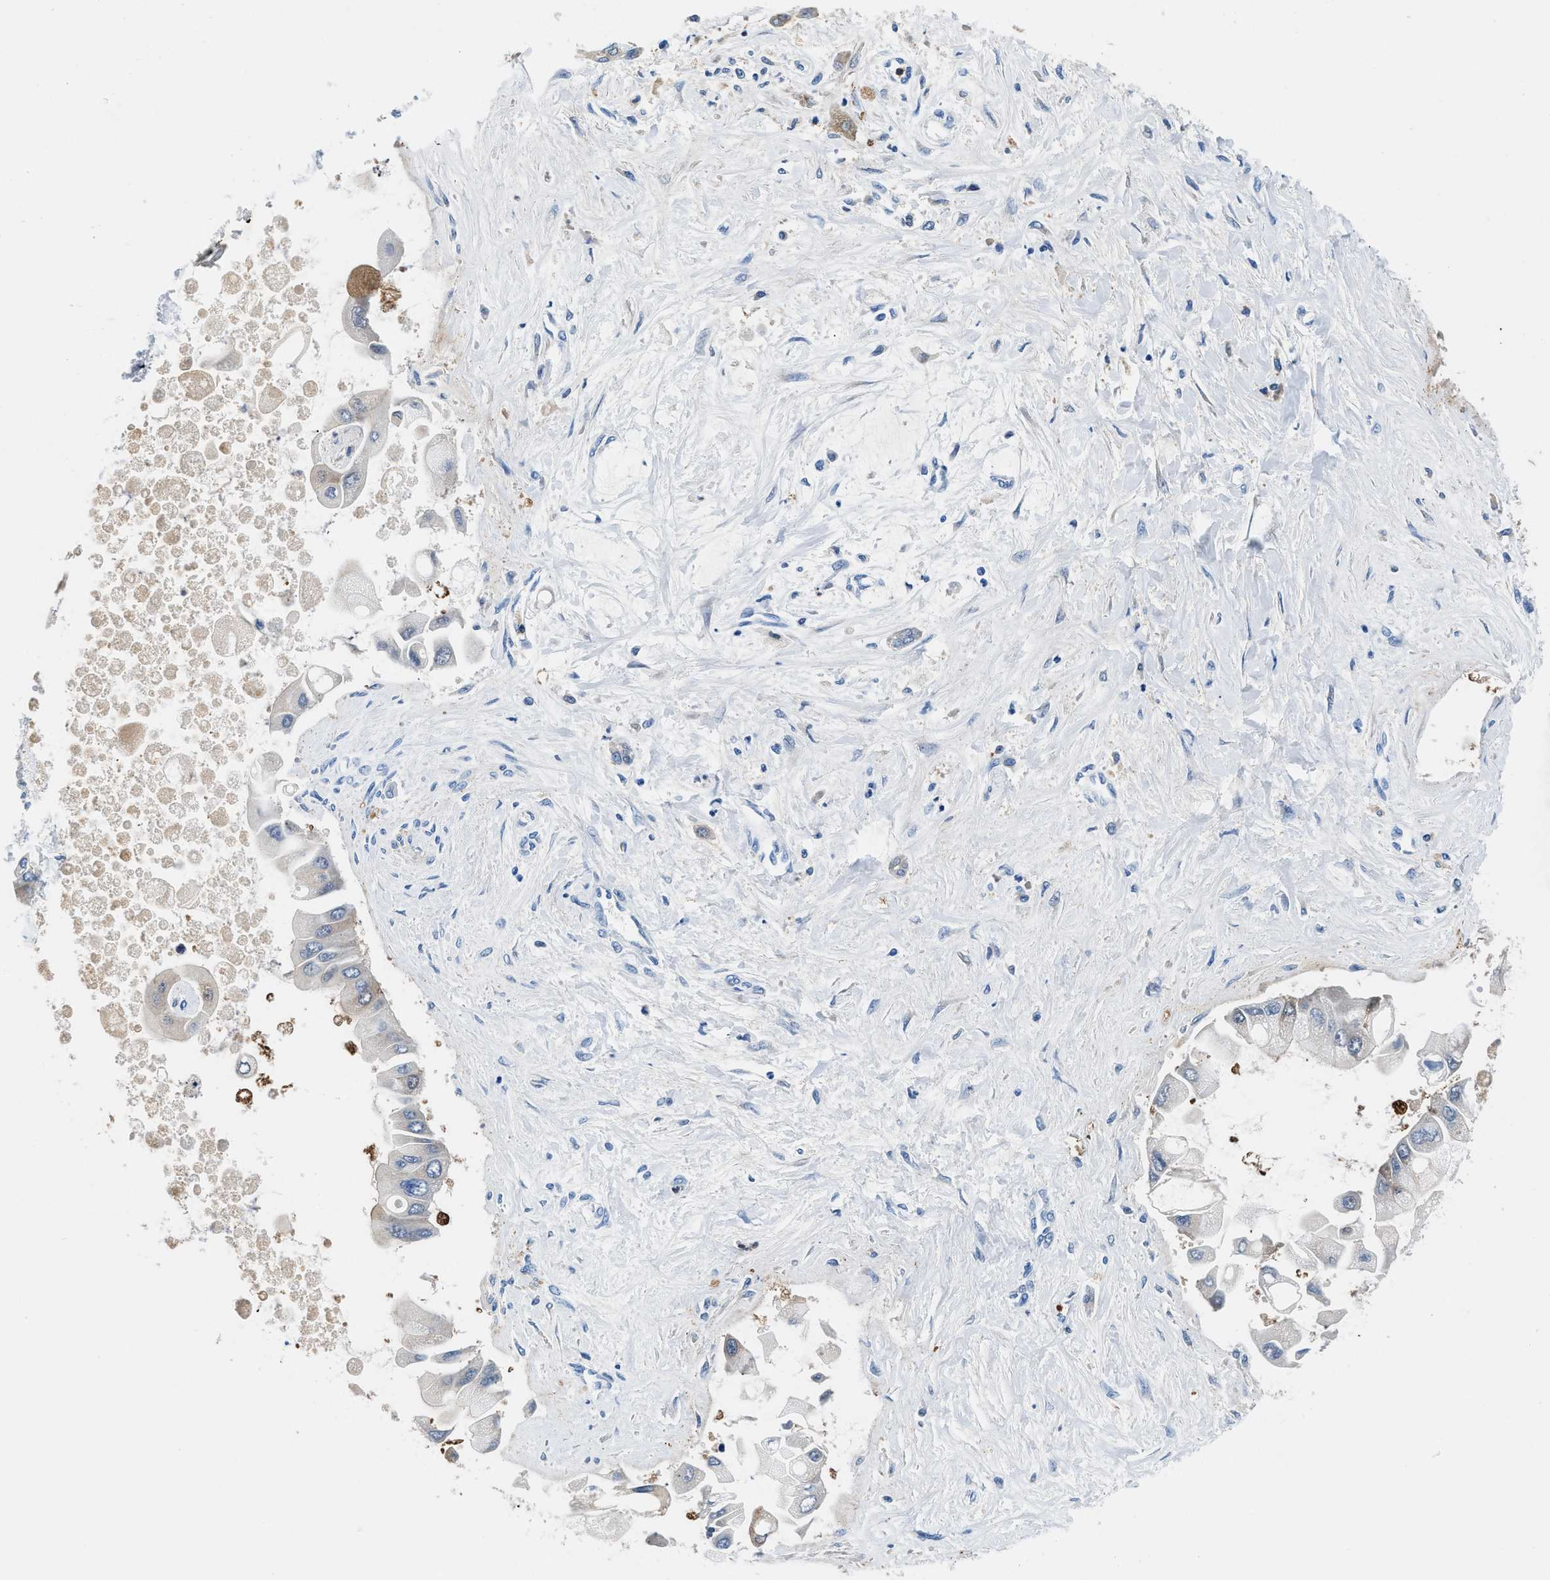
{"staining": {"intensity": "moderate", "quantity": "<25%", "location": "cytoplasmic/membranous"}, "tissue": "liver cancer", "cell_type": "Tumor cells", "image_type": "cancer", "snomed": [{"axis": "morphology", "description": "Cholangiocarcinoma"}, {"axis": "topography", "description": "Liver"}], "caption": "A brown stain labels moderate cytoplasmic/membranous expression of a protein in liver cholangiocarcinoma tumor cells. (Brightfield microscopy of DAB IHC at high magnification).", "gene": "FADS6", "patient": {"sex": "male", "age": 50}}